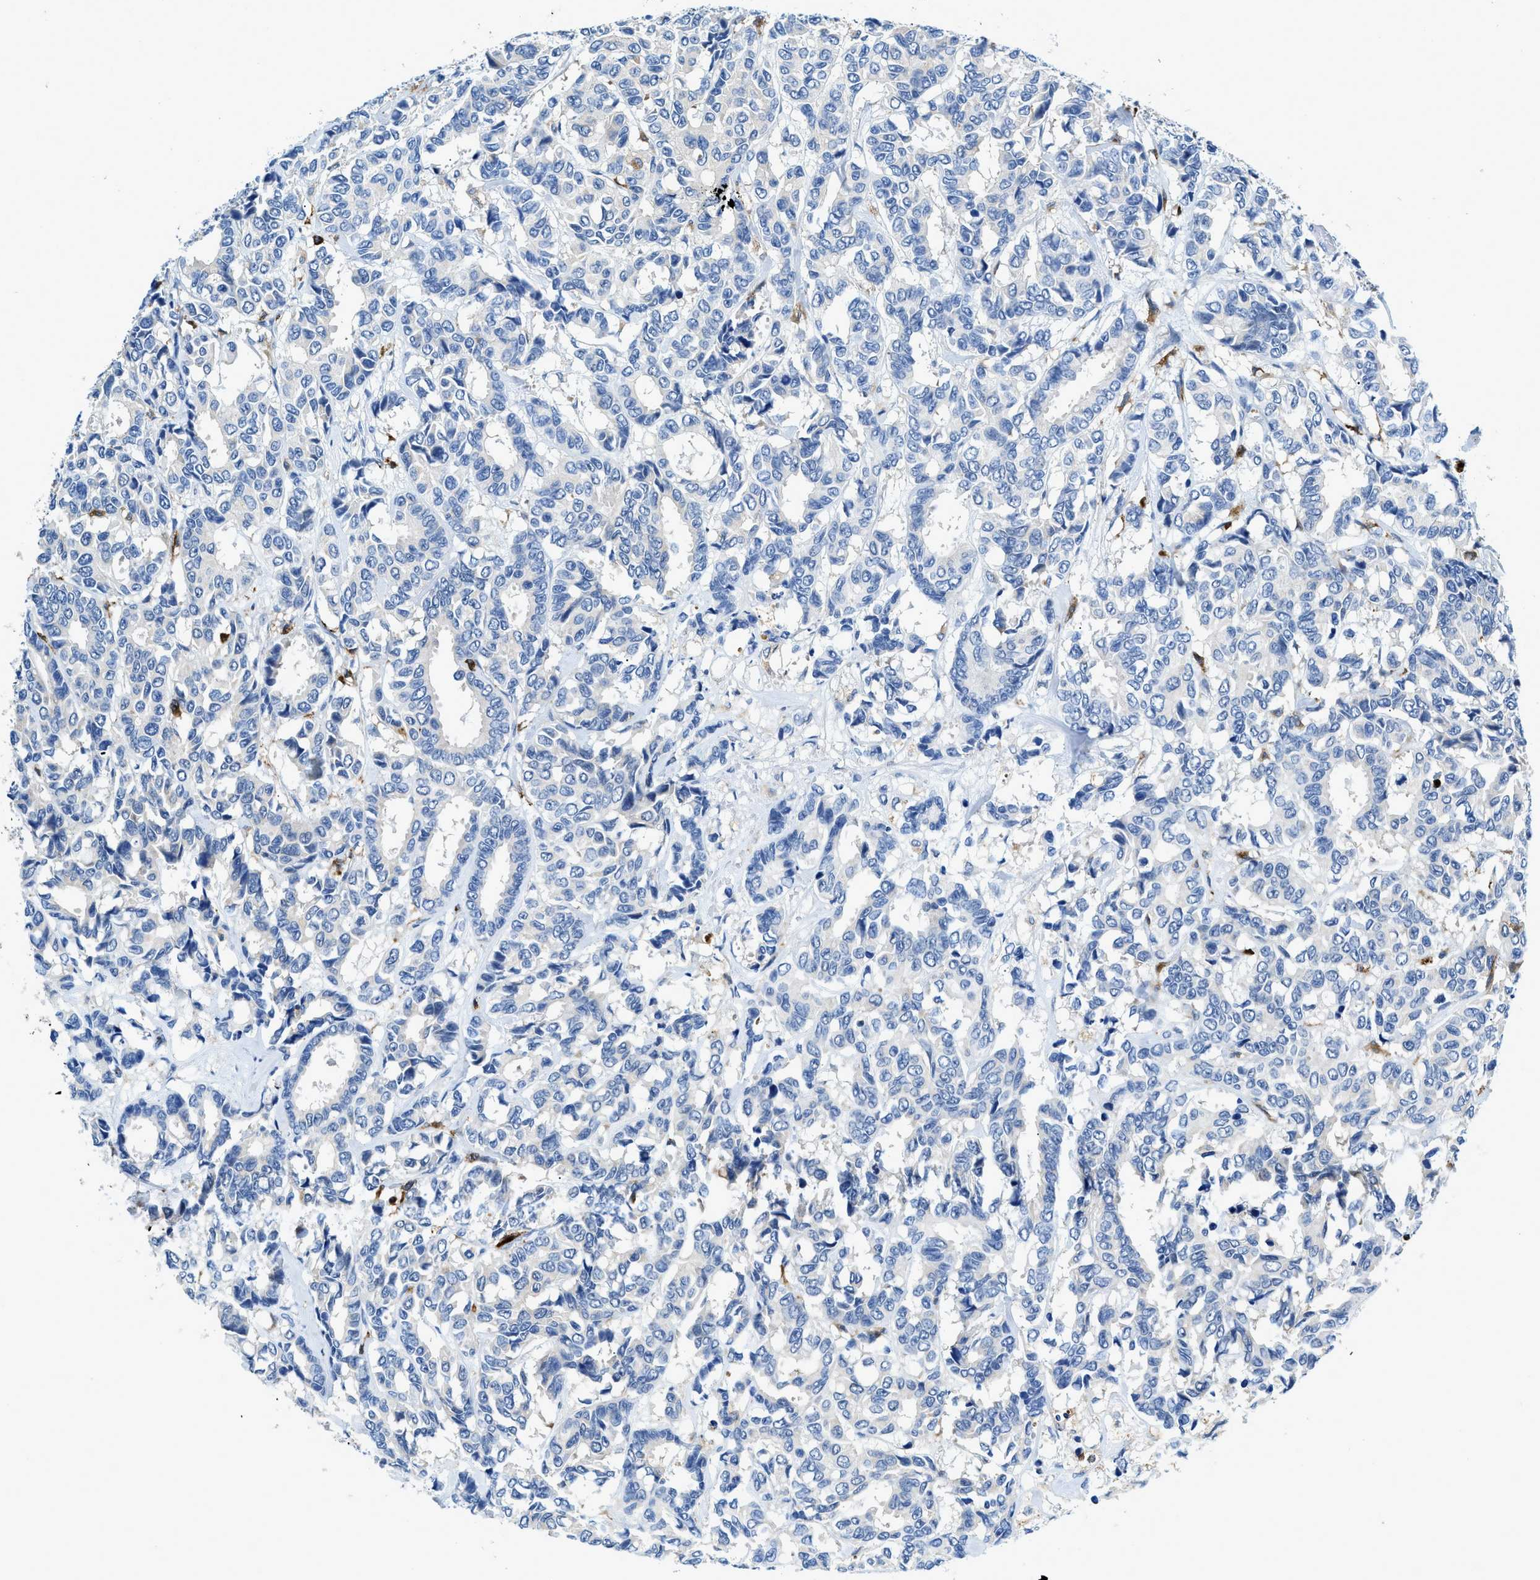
{"staining": {"intensity": "negative", "quantity": "none", "location": "none"}, "tissue": "breast cancer", "cell_type": "Tumor cells", "image_type": "cancer", "snomed": [{"axis": "morphology", "description": "Duct carcinoma"}, {"axis": "topography", "description": "Breast"}], "caption": "DAB immunohistochemical staining of breast invasive ductal carcinoma shows no significant staining in tumor cells.", "gene": "CD226", "patient": {"sex": "female", "age": 87}}